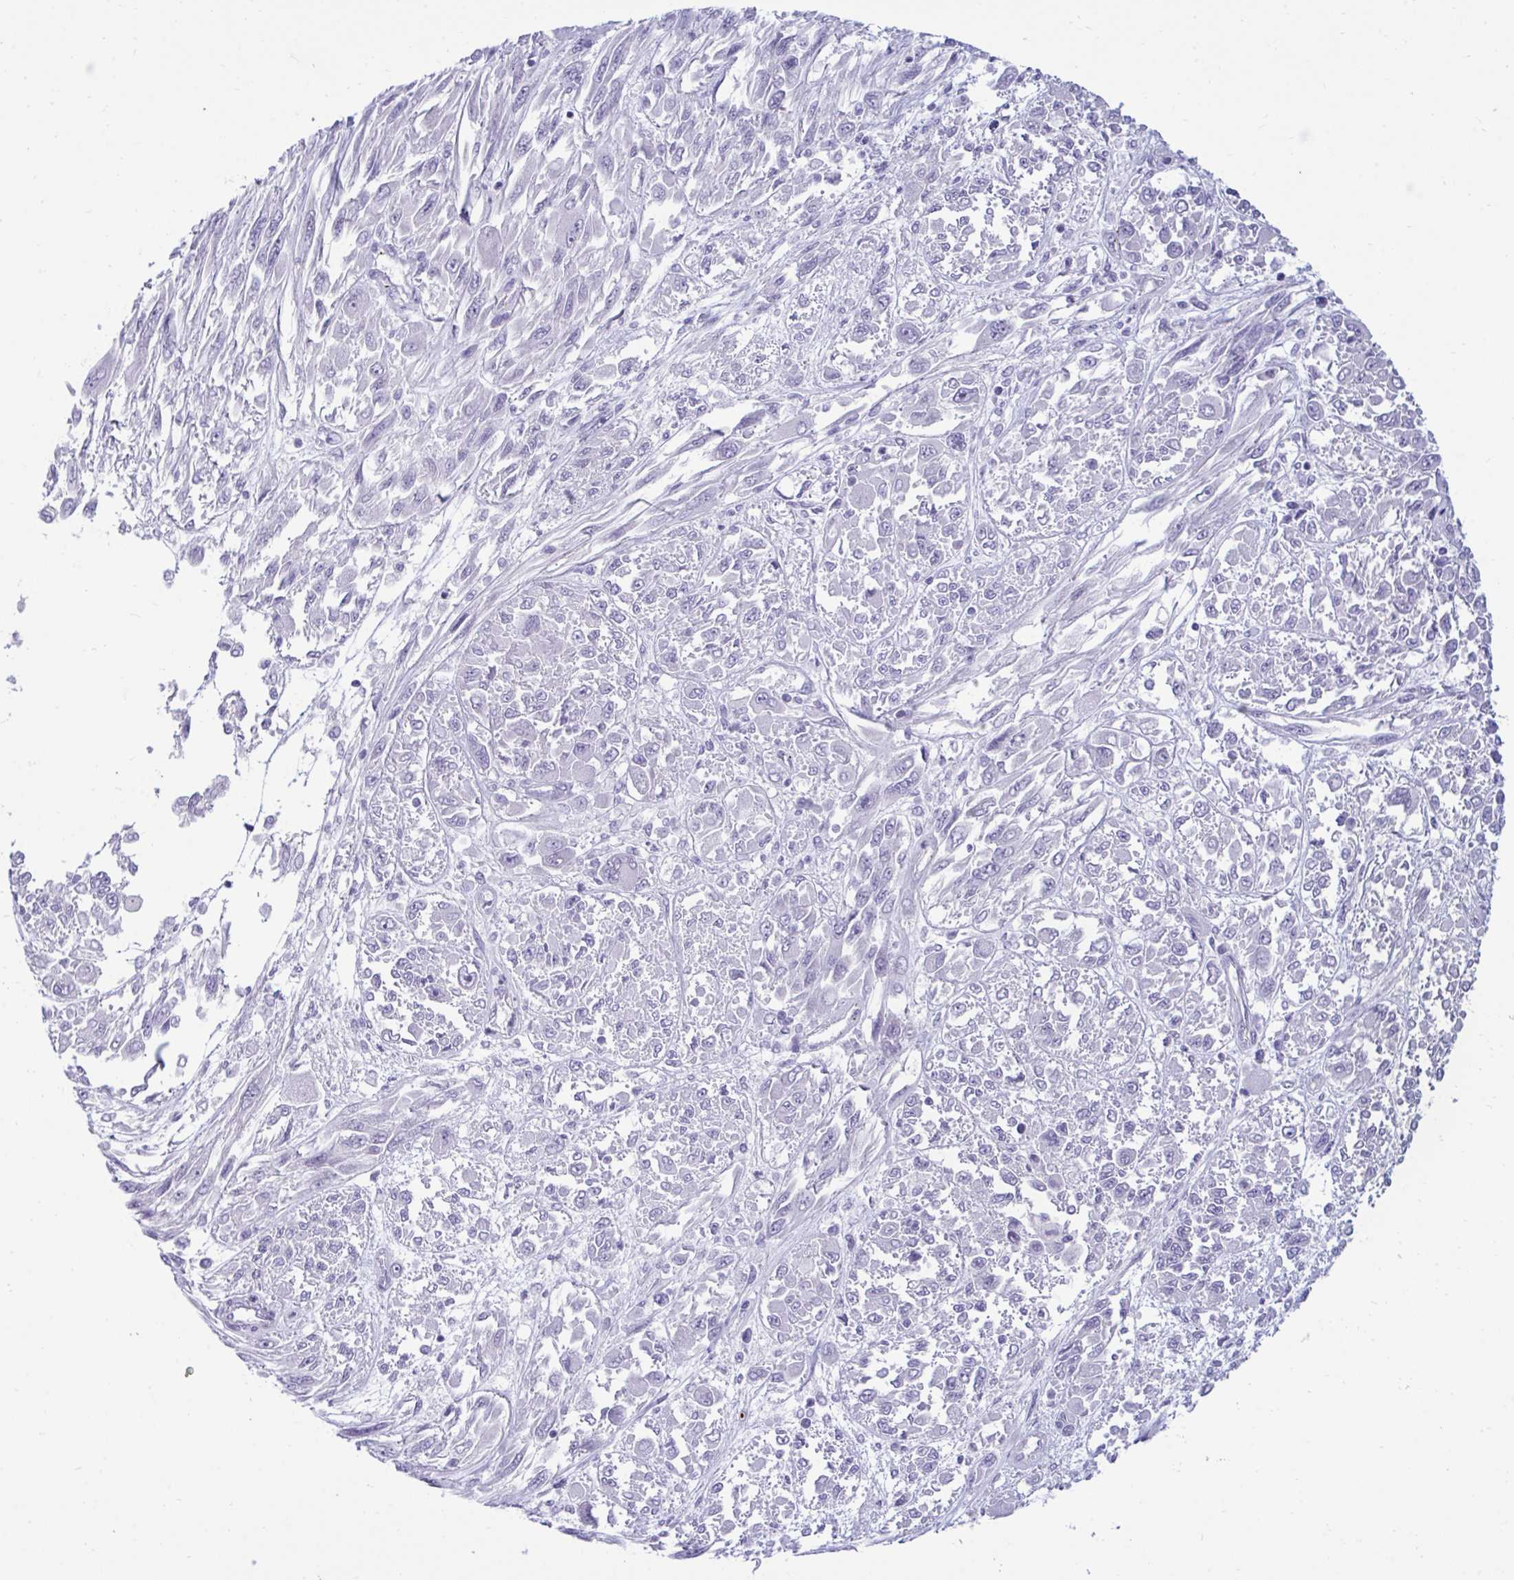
{"staining": {"intensity": "negative", "quantity": "none", "location": "none"}, "tissue": "melanoma", "cell_type": "Tumor cells", "image_type": "cancer", "snomed": [{"axis": "morphology", "description": "Malignant melanoma, NOS"}, {"axis": "topography", "description": "Skin"}], "caption": "A photomicrograph of melanoma stained for a protein exhibits no brown staining in tumor cells.", "gene": "UBL3", "patient": {"sex": "female", "age": 91}}